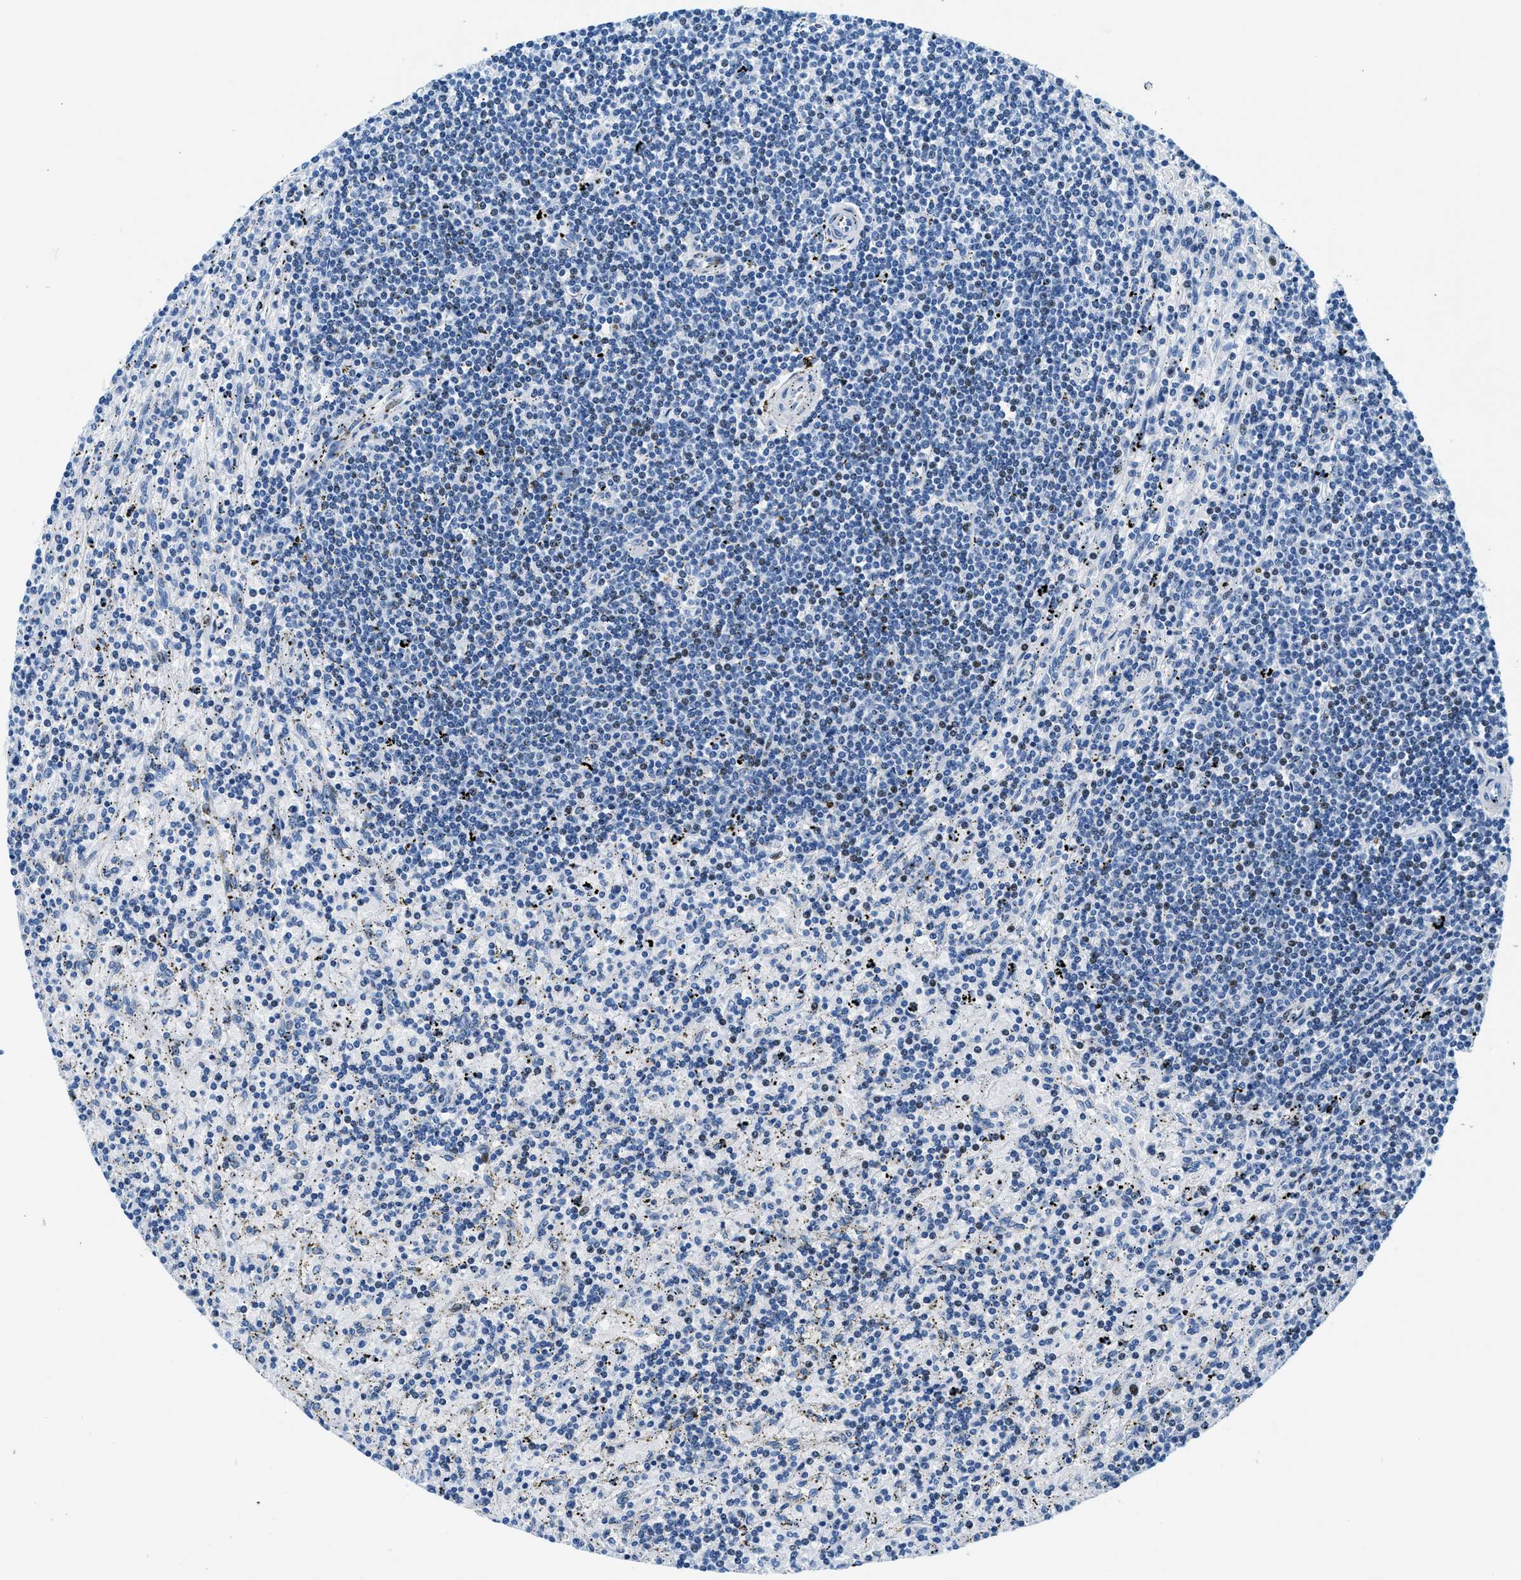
{"staining": {"intensity": "negative", "quantity": "none", "location": "none"}, "tissue": "lymphoma", "cell_type": "Tumor cells", "image_type": "cancer", "snomed": [{"axis": "morphology", "description": "Malignant lymphoma, non-Hodgkin's type, Low grade"}, {"axis": "topography", "description": "Spleen"}], "caption": "A high-resolution photomicrograph shows immunohistochemistry staining of lymphoma, which demonstrates no significant expression in tumor cells. Brightfield microscopy of immunohistochemistry (IHC) stained with DAB (3,3'-diaminobenzidine) (brown) and hematoxylin (blue), captured at high magnification.", "gene": "VPS53", "patient": {"sex": "male", "age": 76}}